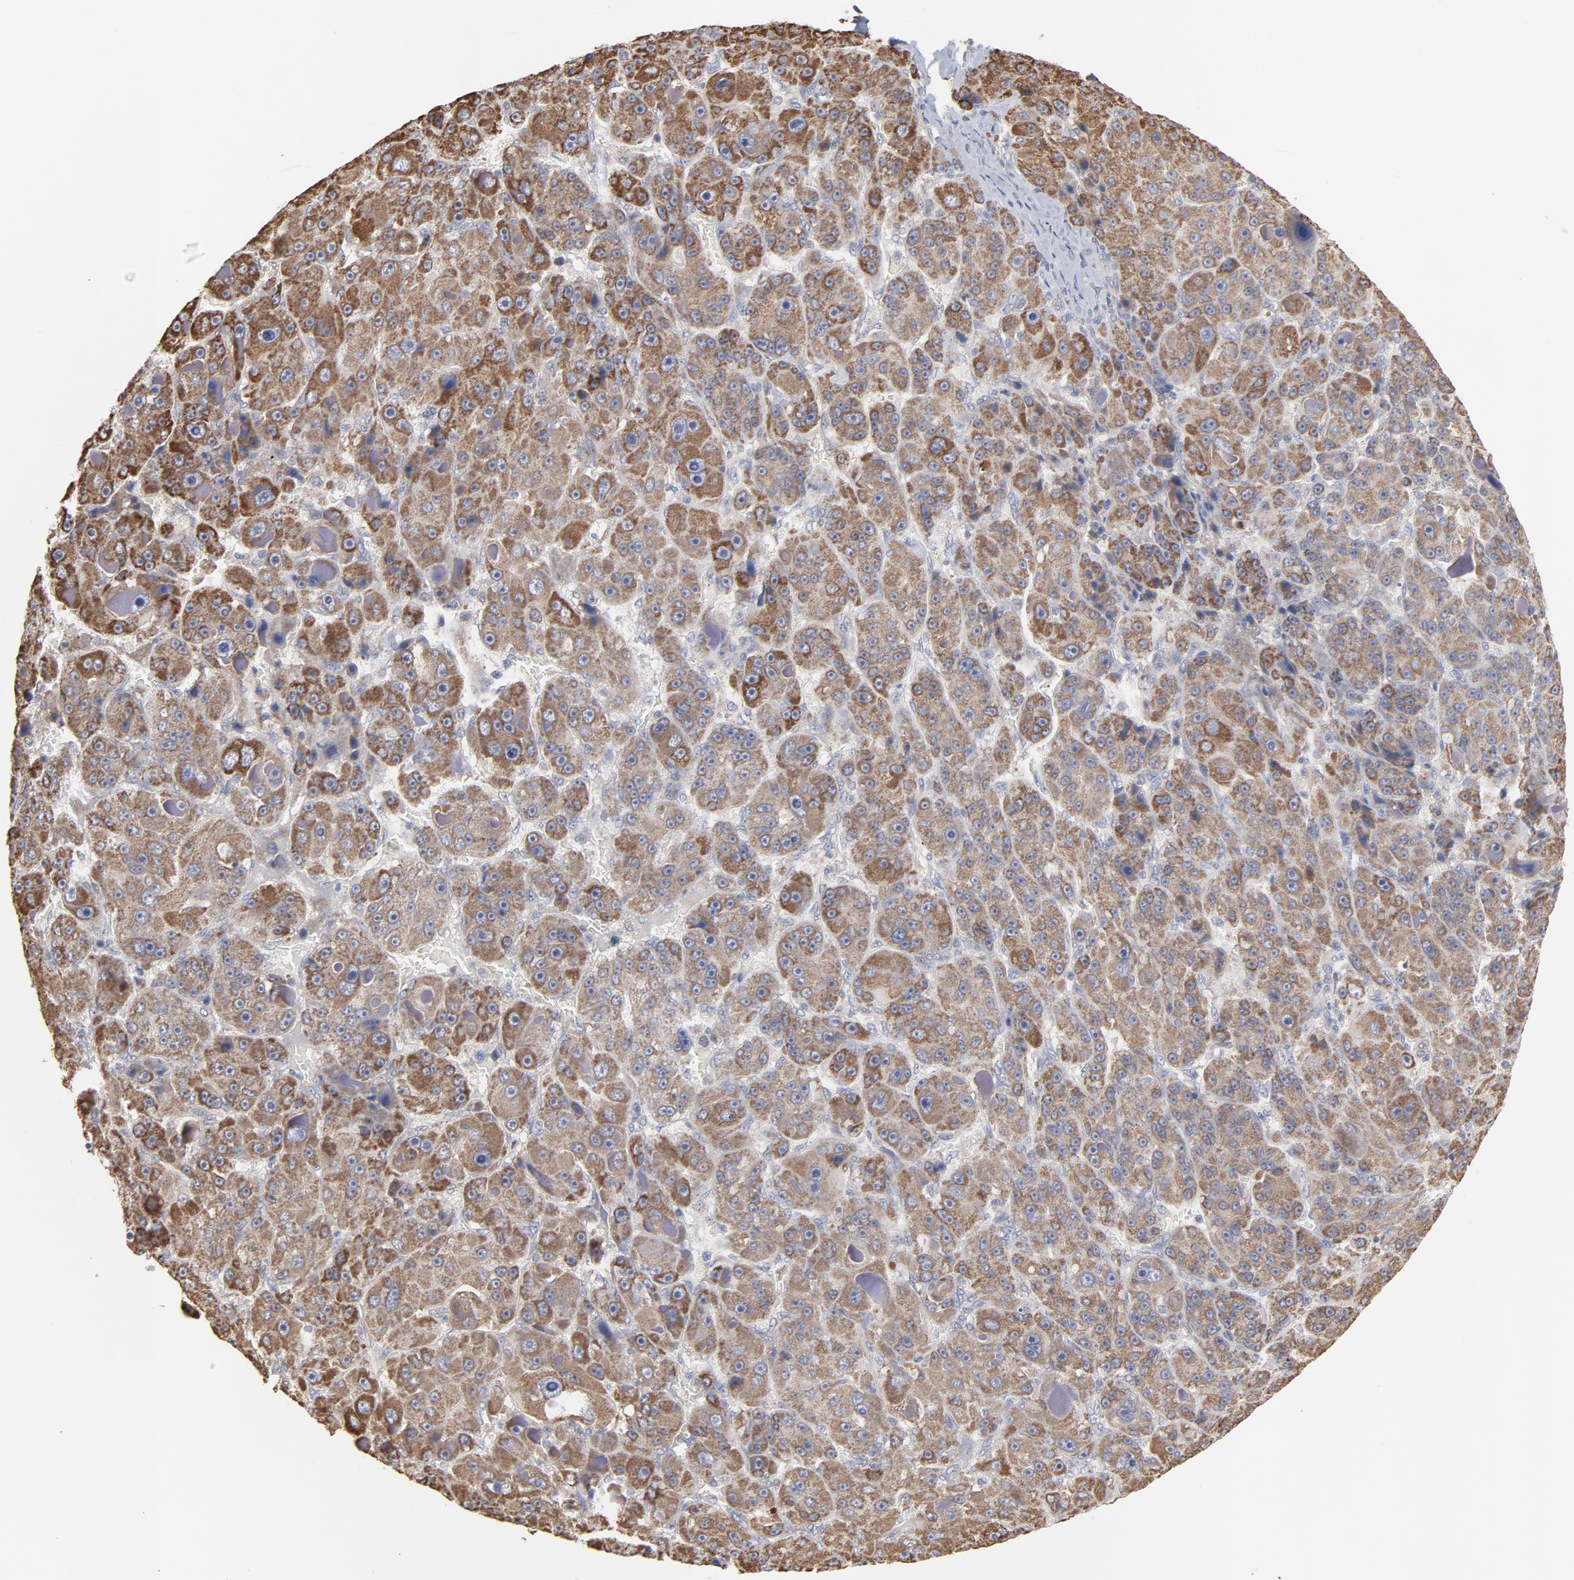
{"staining": {"intensity": "moderate", "quantity": ">75%", "location": "cytoplasmic/membranous"}, "tissue": "liver cancer", "cell_type": "Tumor cells", "image_type": "cancer", "snomed": [{"axis": "morphology", "description": "Carcinoma, Hepatocellular, NOS"}, {"axis": "topography", "description": "Liver"}], "caption": "Protein expression analysis of liver hepatocellular carcinoma shows moderate cytoplasmic/membranous staining in approximately >75% of tumor cells.", "gene": "PPFIBP2", "patient": {"sex": "male", "age": 76}}